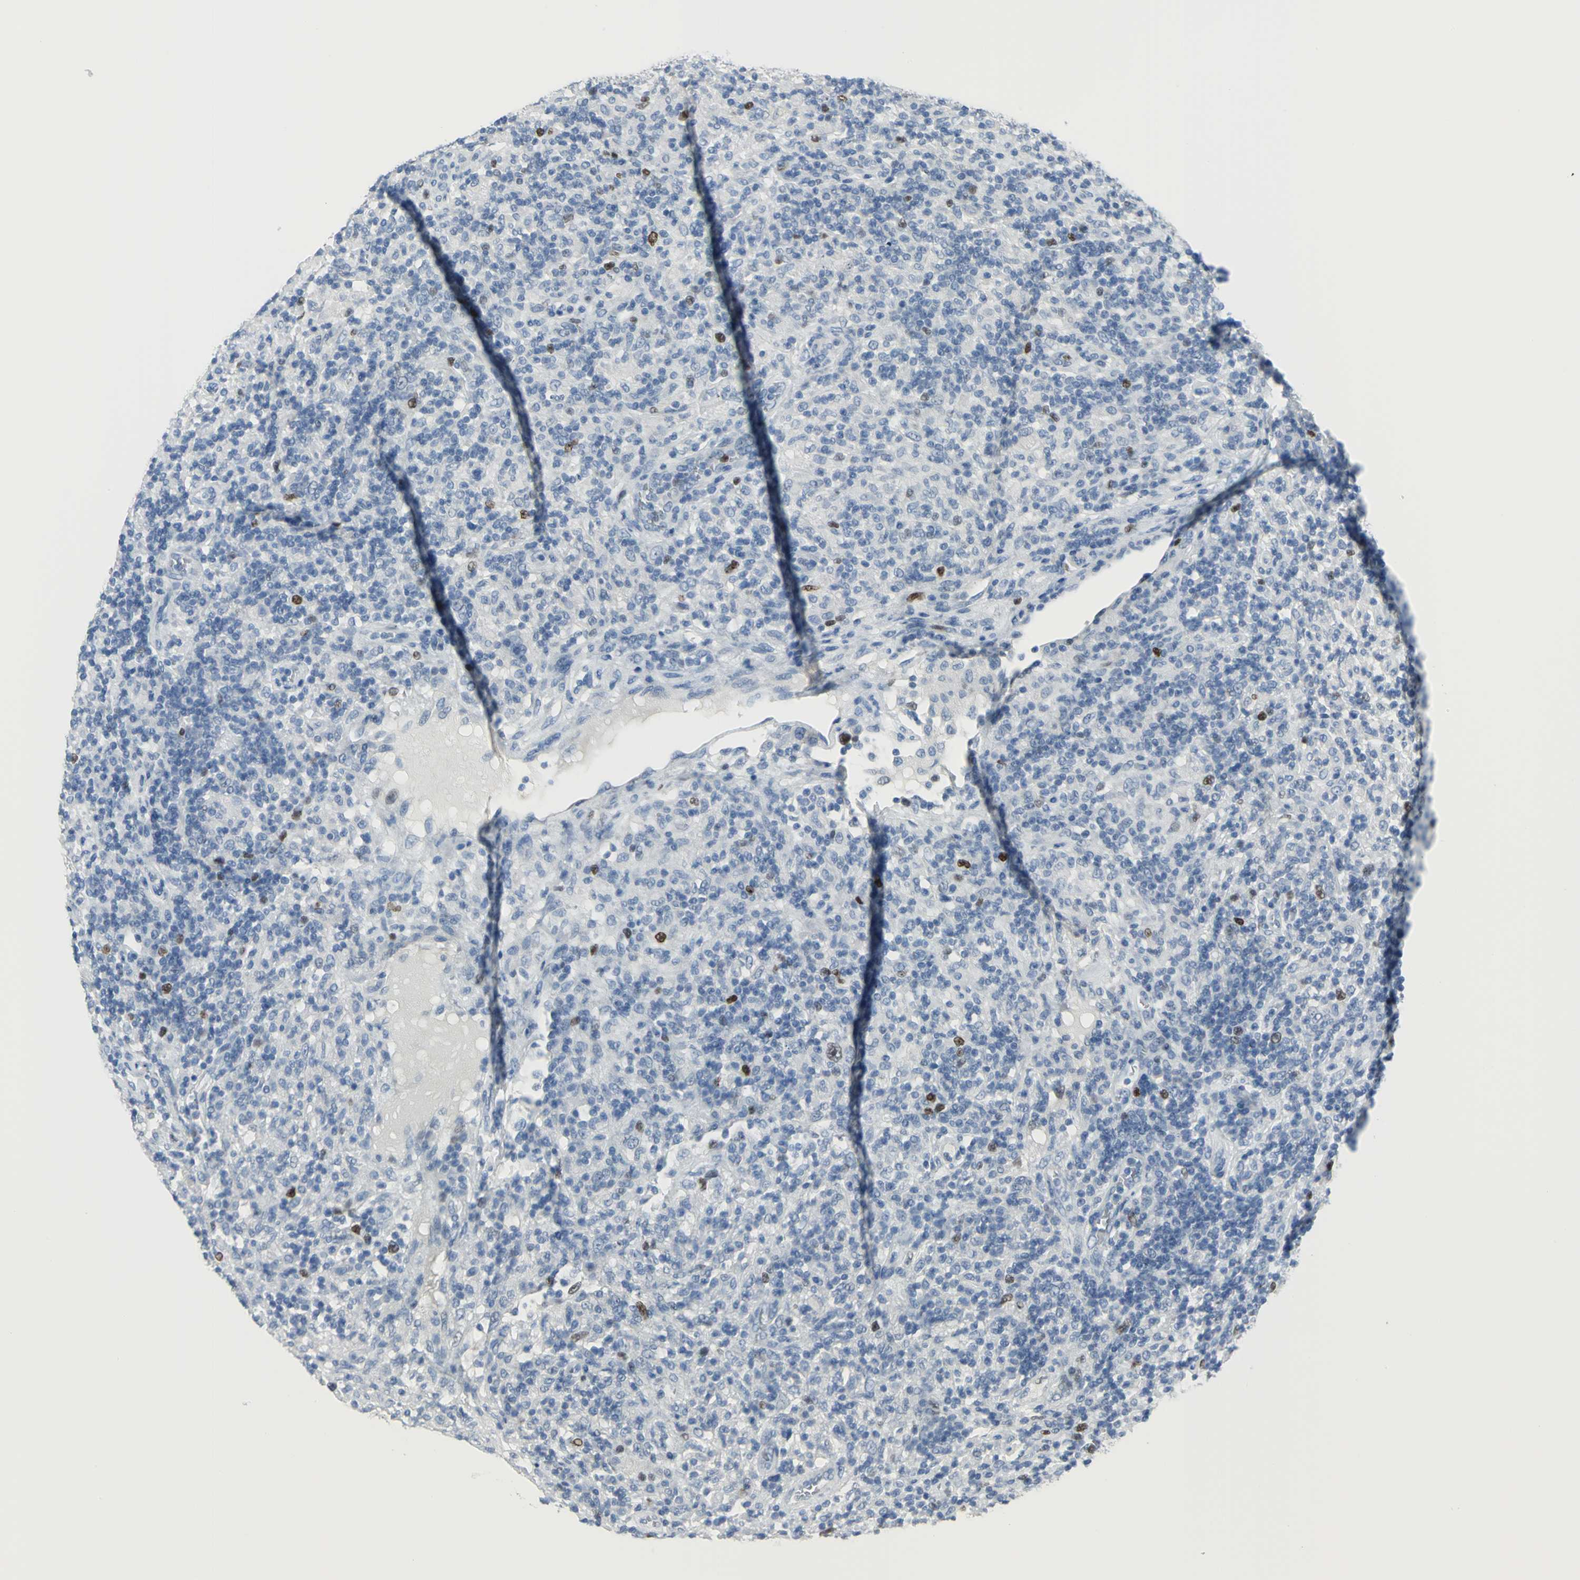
{"staining": {"intensity": "moderate", "quantity": "<25%", "location": "nuclear"}, "tissue": "lymphoma", "cell_type": "Tumor cells", "image_type": "cancer", "snomed": [{"axis": "morphology", "description": "Hodgkin's disease, NOS"}, {"axis": "topography", "description": "Lymph node"}], "caption": "Protein expression analysis of human Hodgkin's disease reveals moderate nuclear positivity in approximately <25% of tumor cells. Immunohistochemistry (ihc) stains the protein of interest in brown and the nuclei are stained blue.", "gene": "MCM3", "patient": {"sex": "male", "age": 70}}